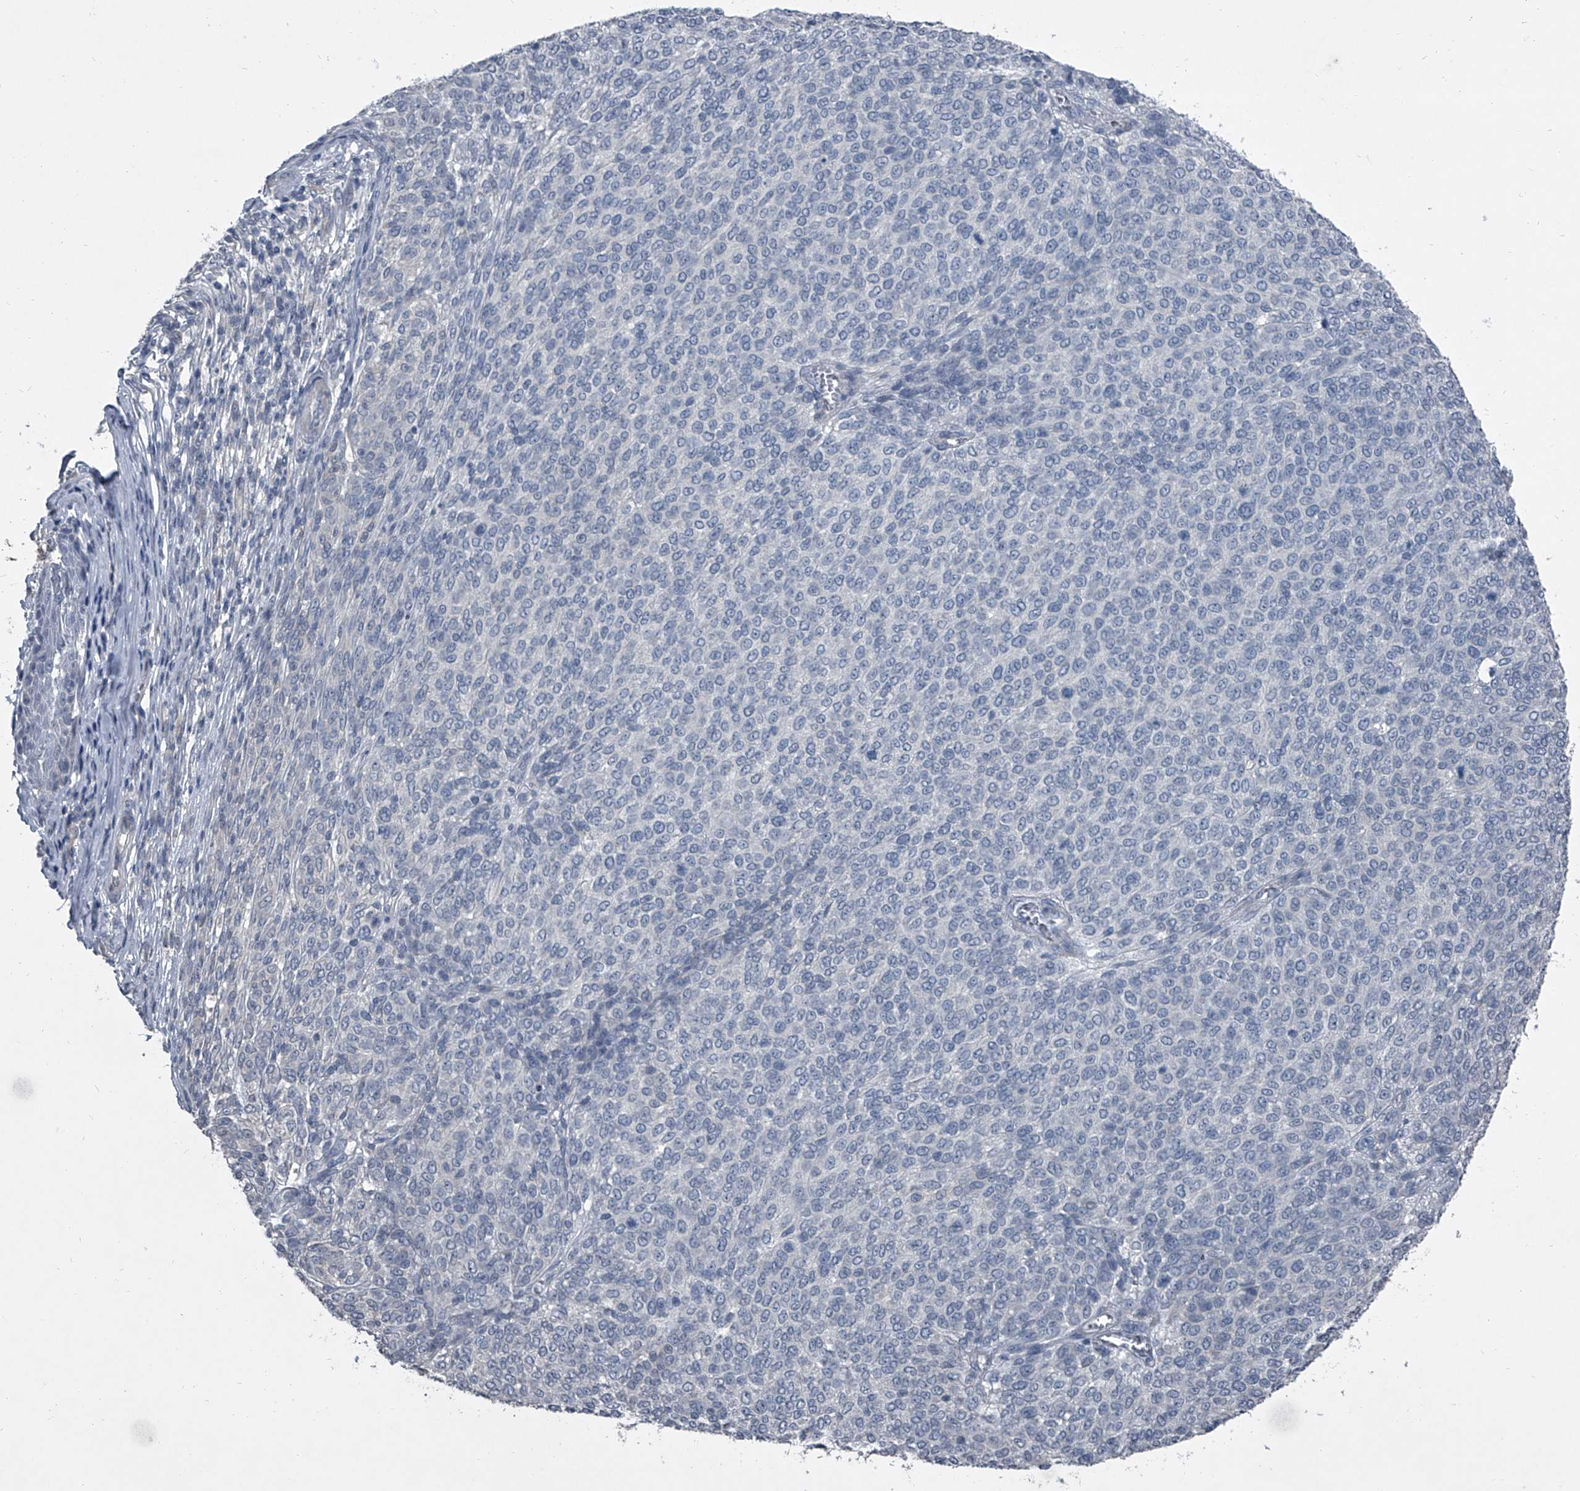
{"staining": {"intensity": "negative", "quantity": "none", "location": "none"}, "tissue": "melanoma", "cell_type": "Tumor cells", "image_type": "cancer", "snomed": [{"axis": "morphology", "description": "Malignant melanoma, NOS"}, {"axis": "topography", "description": "Skin"}], "caption": "The image reveals no staining of tumor cells in malignant melanoma.", "gene": "HEPHL1", "patient": {"sex": "male", "age": 49}}